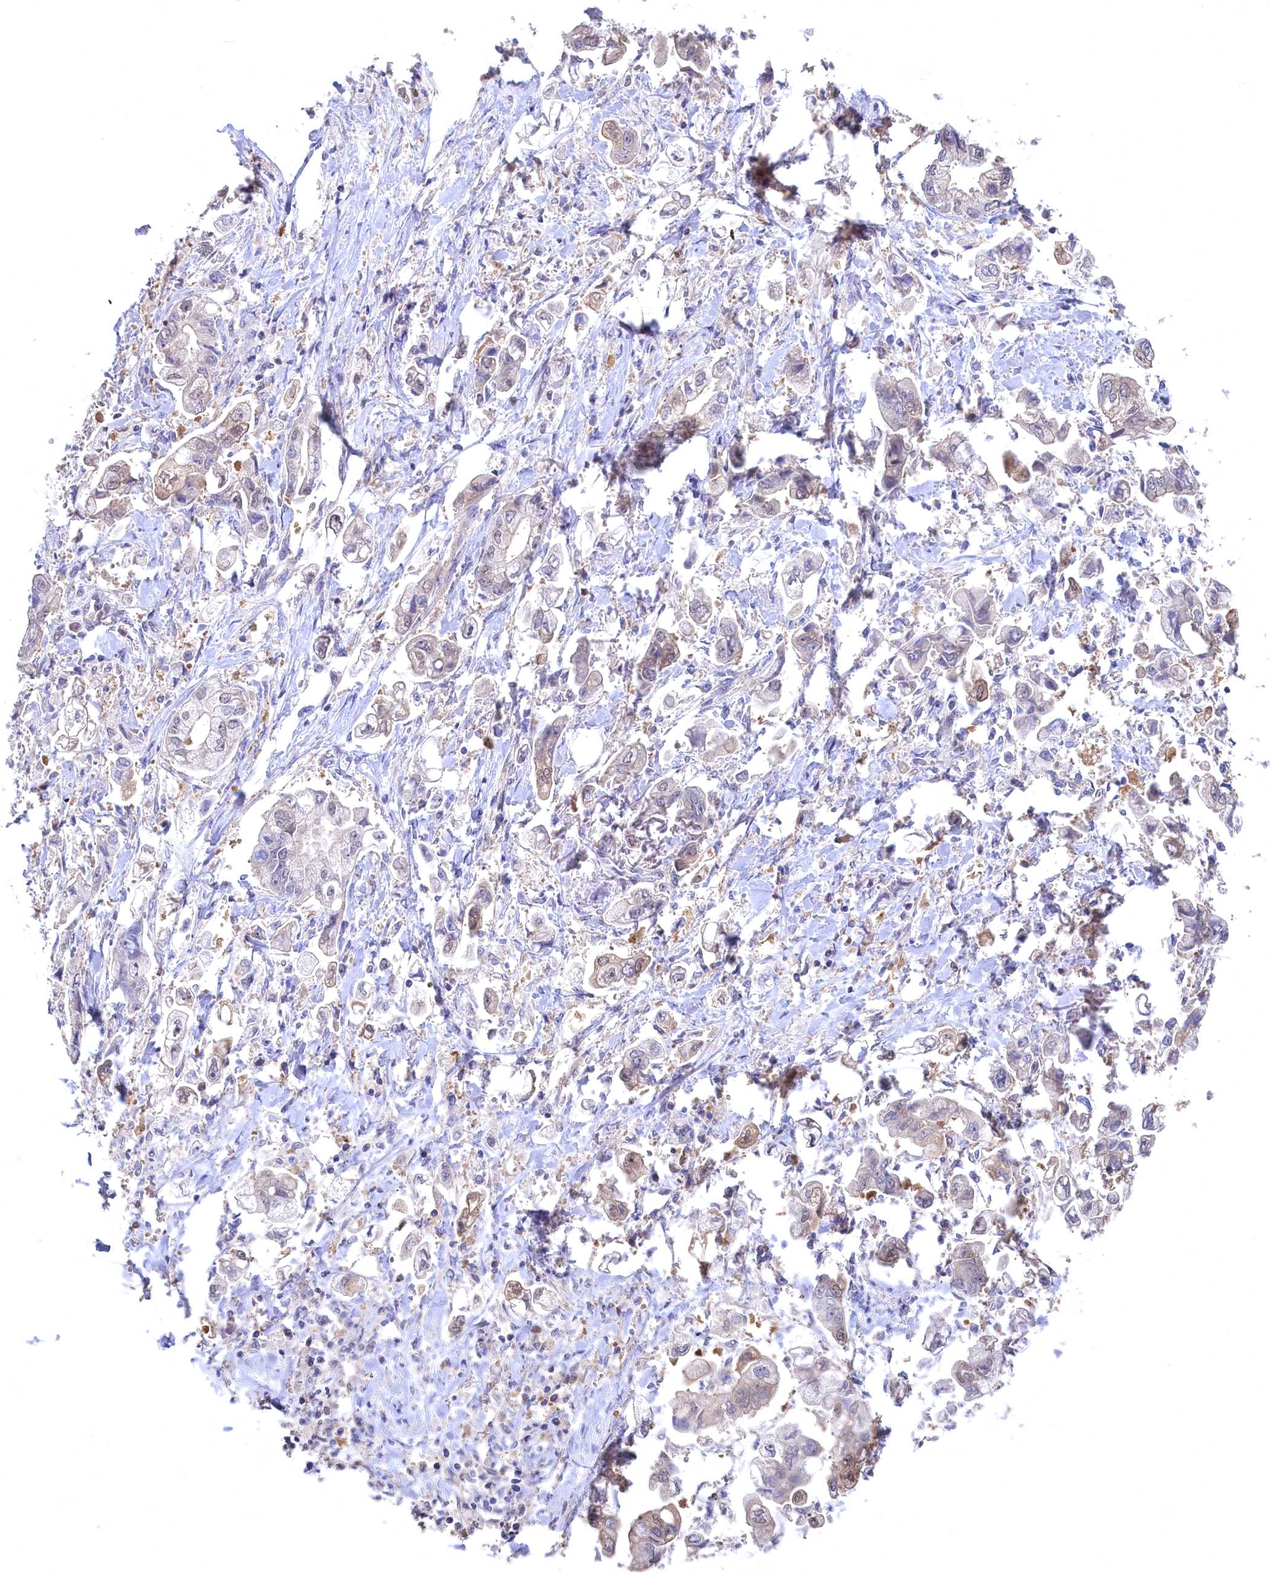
{"staining": {"intensity": "negative", "quantity": "none", "location": "none"}, "tissue": "stomach cancer", "cell_type": "Tumor cells", "image_type": "cancer", "snomed": [{"axis": "morphology", "description": "Adenocarcinoma, NOS"}, {"axis": "topography", "description": "Stomach"}], "caption": "A high-resolution photomicrograph shows IHC staining of adenocarcinoma (stomach), which demonstrates no significant expression in tumor cells.", "gene": "C11orf54", "patient": {"sex": "male", "age": 62}}